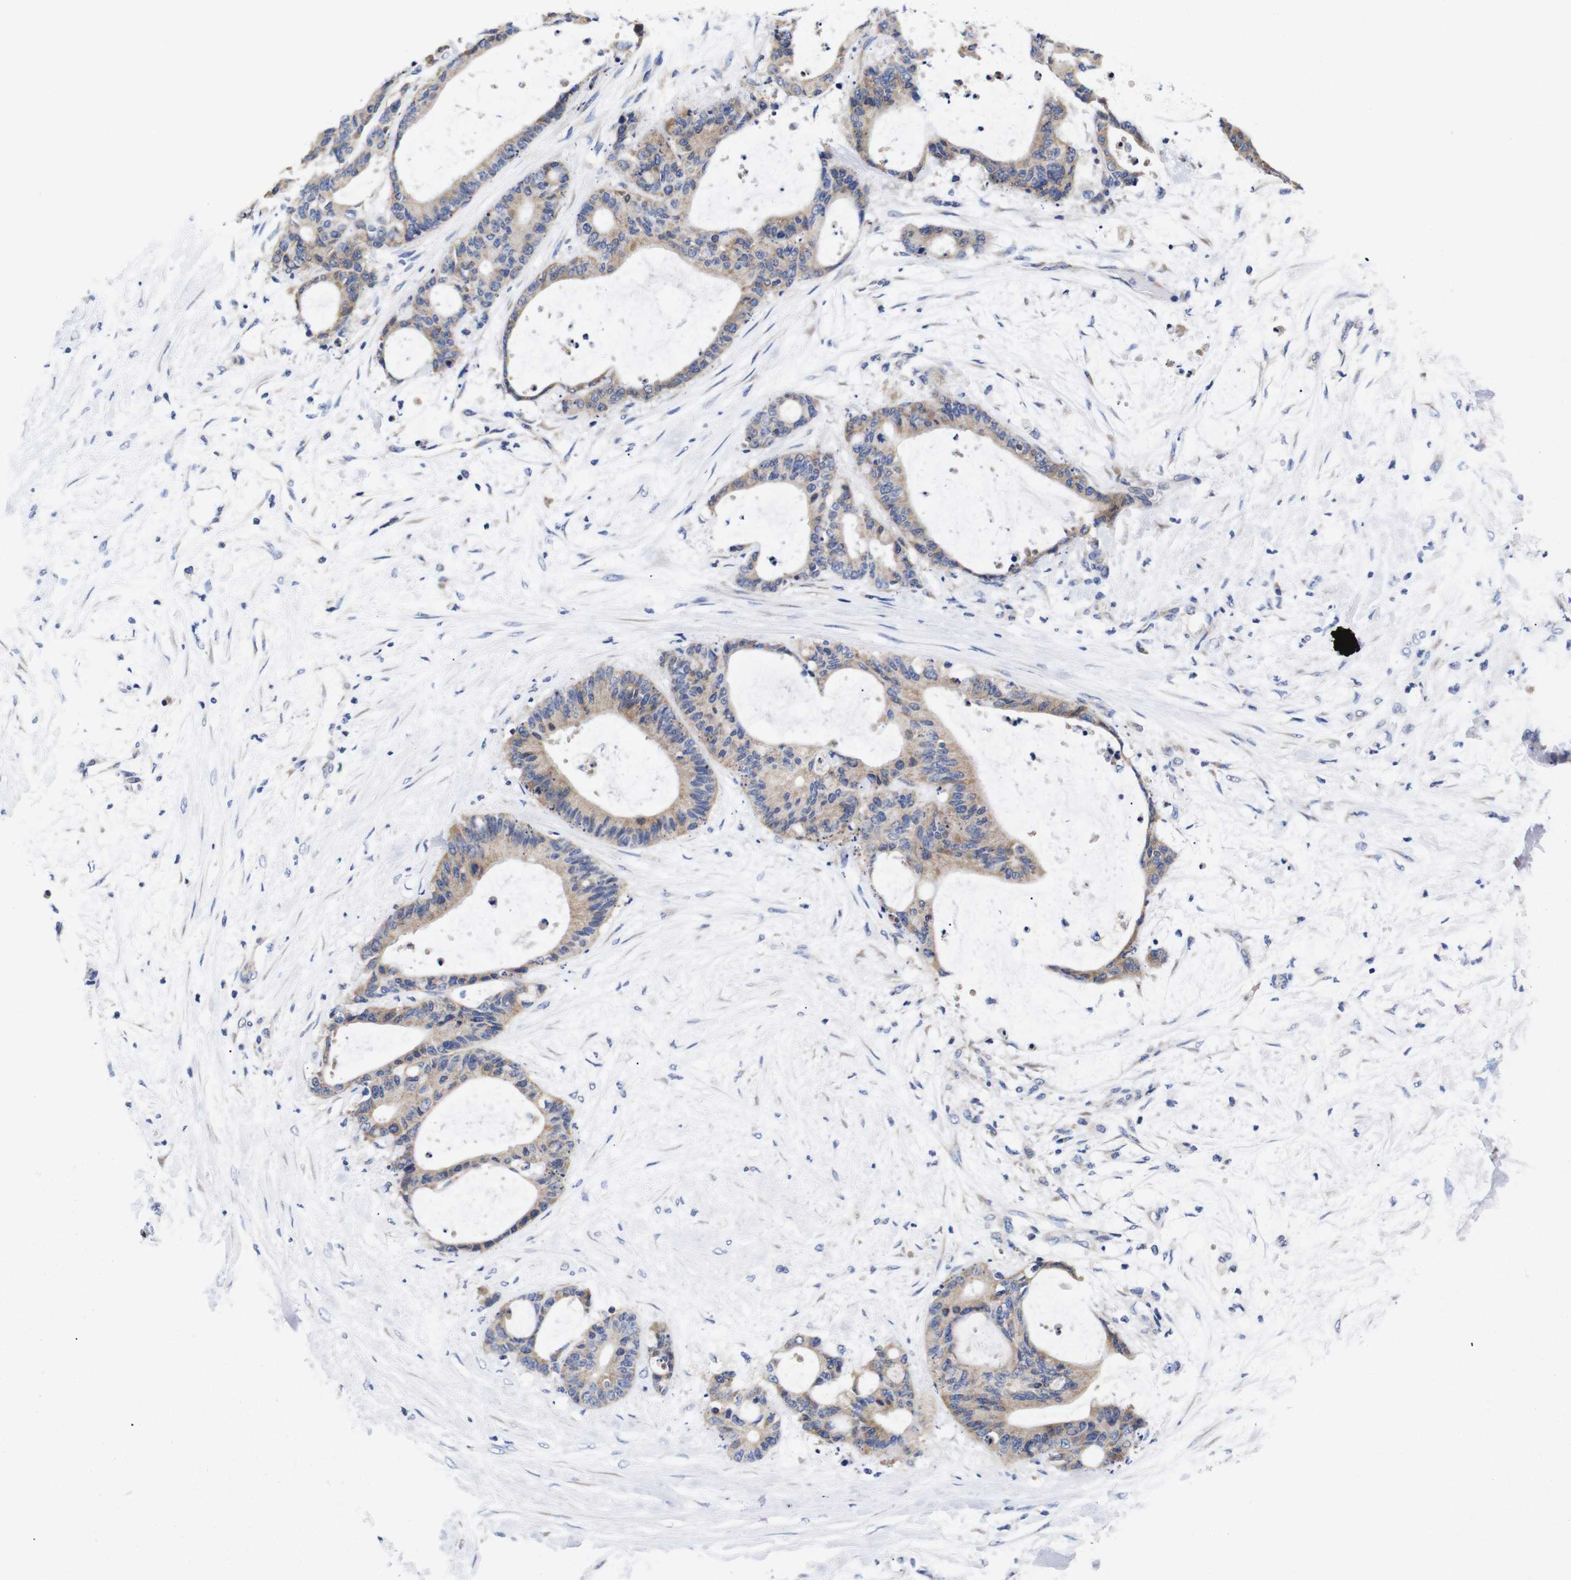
{"staining": {"intensity": "weak", "quantity": ">75%", "location": "cytoplasmic/membranous"}, "tissue": "liver cancer", "cell_type": "Tumor cells", "image_type": "cancer", "snomed": [{"axis": "morphology", "description": "Cholangiocarcinoma"}, {"axis": "topography", "description": "Liver"}], "caption": "Liver cholangiocarcinoma stained for a protein (brown) exhibits weak cytoplasmic/membranous positive staining in about >75% of tumor cells.", "gene": "OPN3", "patient": {"sex": "female", "age": 73}}